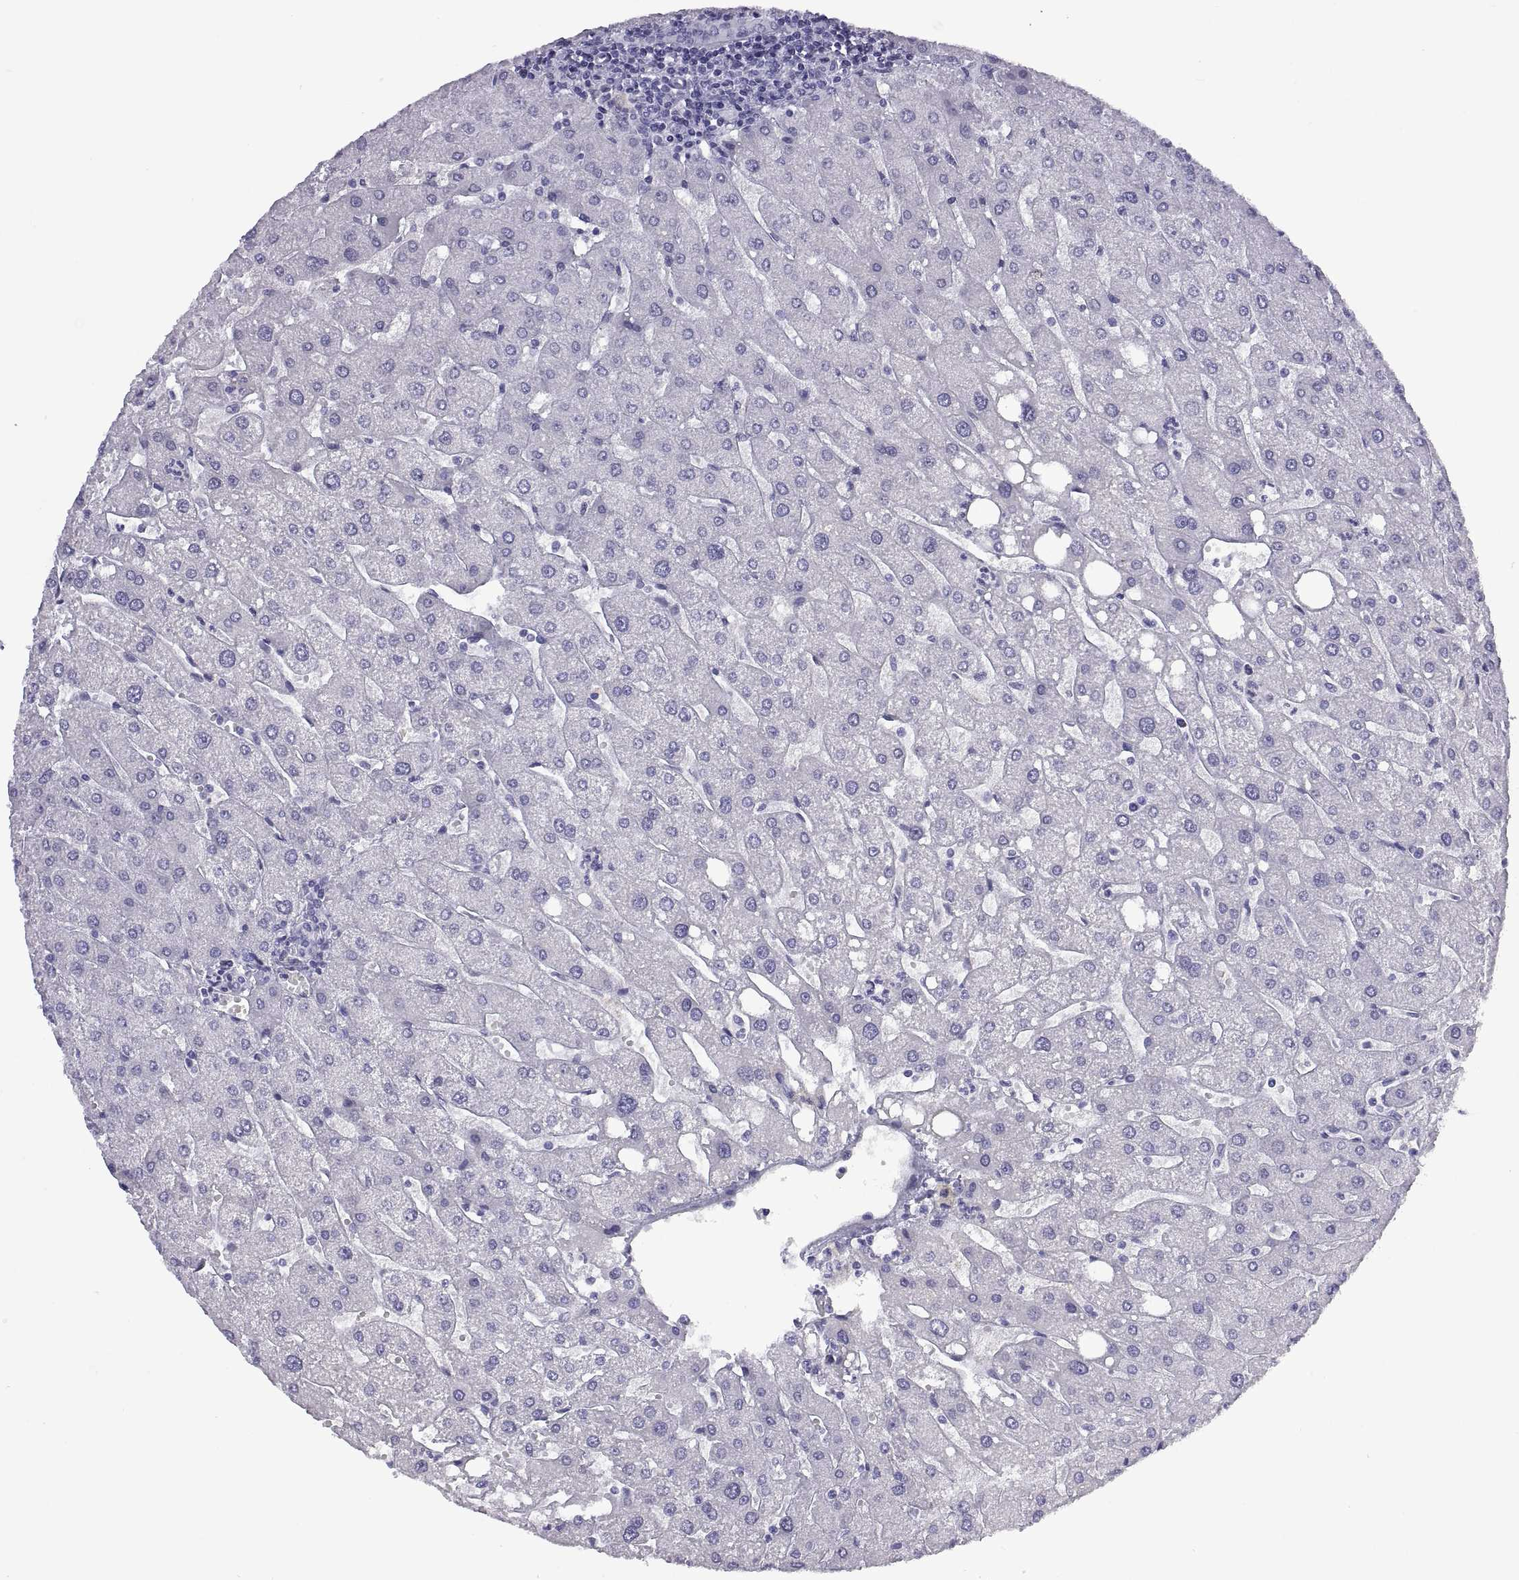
{"staining": {"intensity": "negative", "quantity": "none", "location": "none"}, "tissue": "liver", "cell_type": "Cholangiocytes", "image_type": "normal", "snomed": [{"axis": "morphology", "description": "Normal tissue, NOS"}, {"axis": "topography", "description": "Liver"}], "caption": "DAB (3,3'-diaminobenzidine) immunohistochemical staining of normal human liver displays no significant positivity in cholangiocytes.", "gene": "CRISP1", "patient": {"sex": "male", "age": 67}}